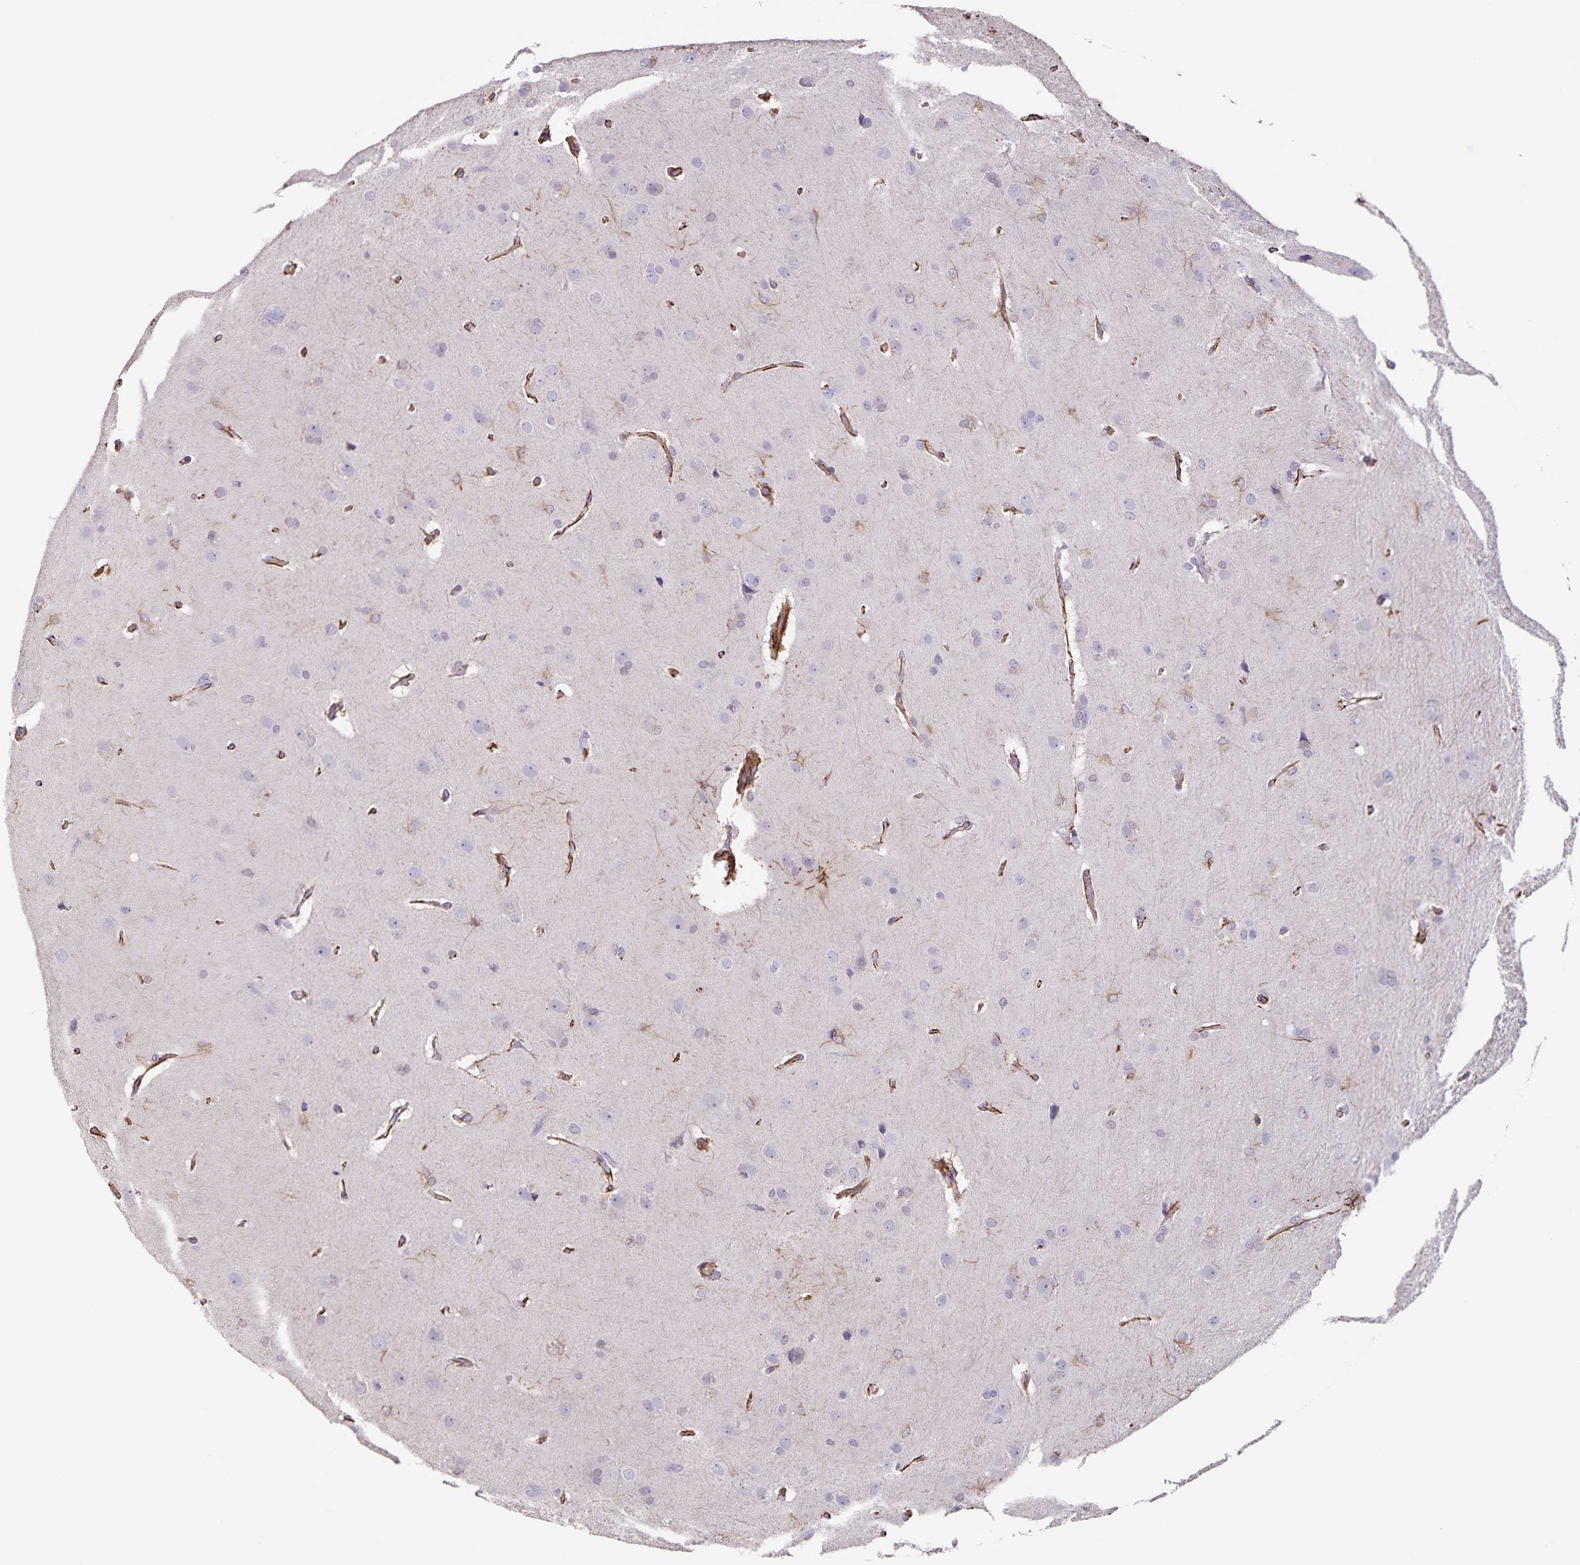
{"staining": {"intensity": "negative", "quantity": "none", "location": "none"}, "tissue": "glioma", "cell_type": "Tumor cells", "image_type": "cancer", "snomed": [{"axis": "morphology", "description": "Glioma, malignant, High grade"}, {"axis": "topography", "description": "Brain"}], "caption": "Tumor cells show no significant positivity in malignant glioma (high-grade).", "gene": "SYNM", "patient": {"sex": "male", "age": 53}}